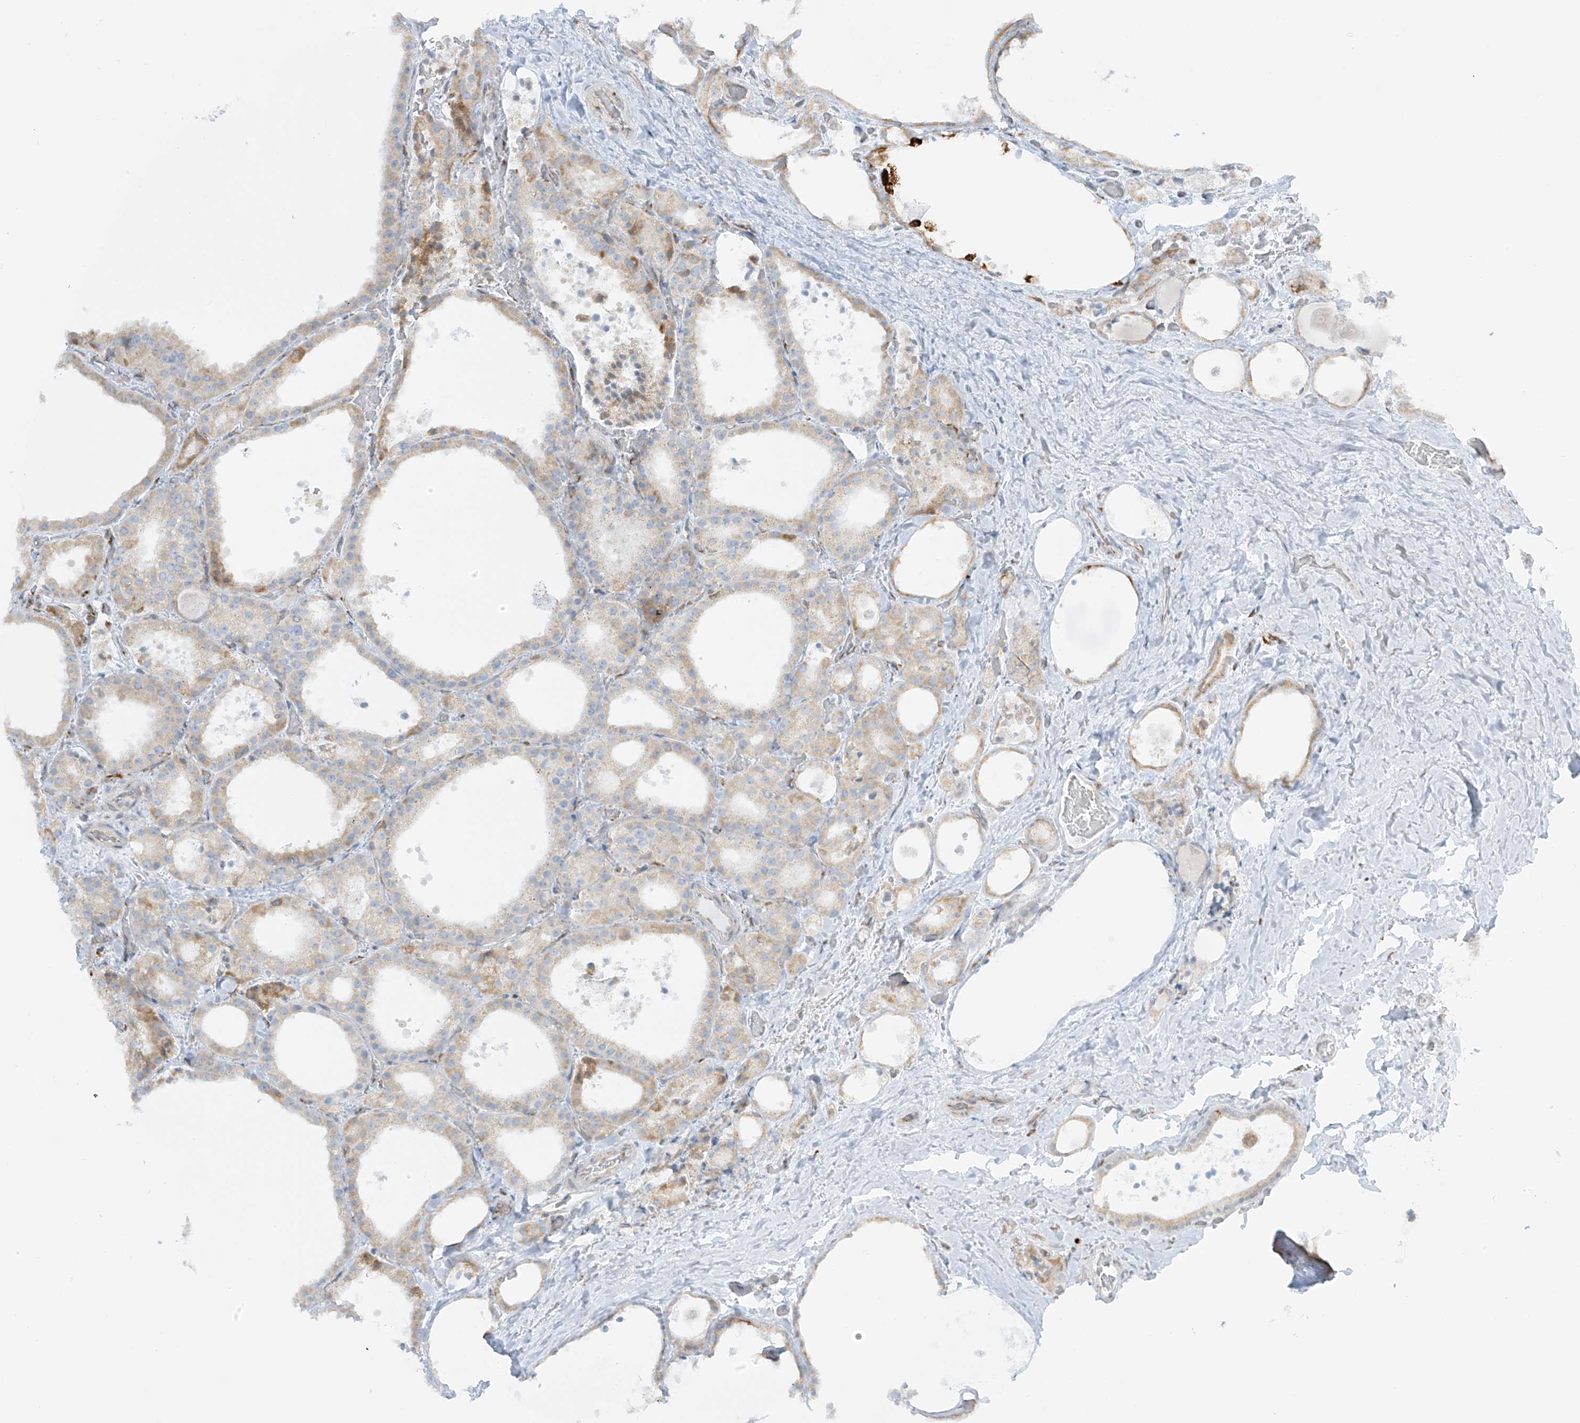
{"staining": {"intensity": "moderate", "quantity": "25%-75%", "location": "cytoplasmic/membranous"}, "tissue": "thyroid cancer", "cell_type": "Tumor cells", "image_type": "cancer", "snomed": [{"axis": "morphology", "description": "Papillary adenocarcinoma, NOS"}, {"axis": "topography", "description": "Thyroid gland"}], "caption": "This micrograph exhibits IHC staining of thyroid cancer (papillary adenocarcinoma), with medium moderate cytoplasmic/membranous expression in about 25%-75% of tumor cells.", "gene": "LRRC59", "patient": {"sex": "male", "age": 77}}